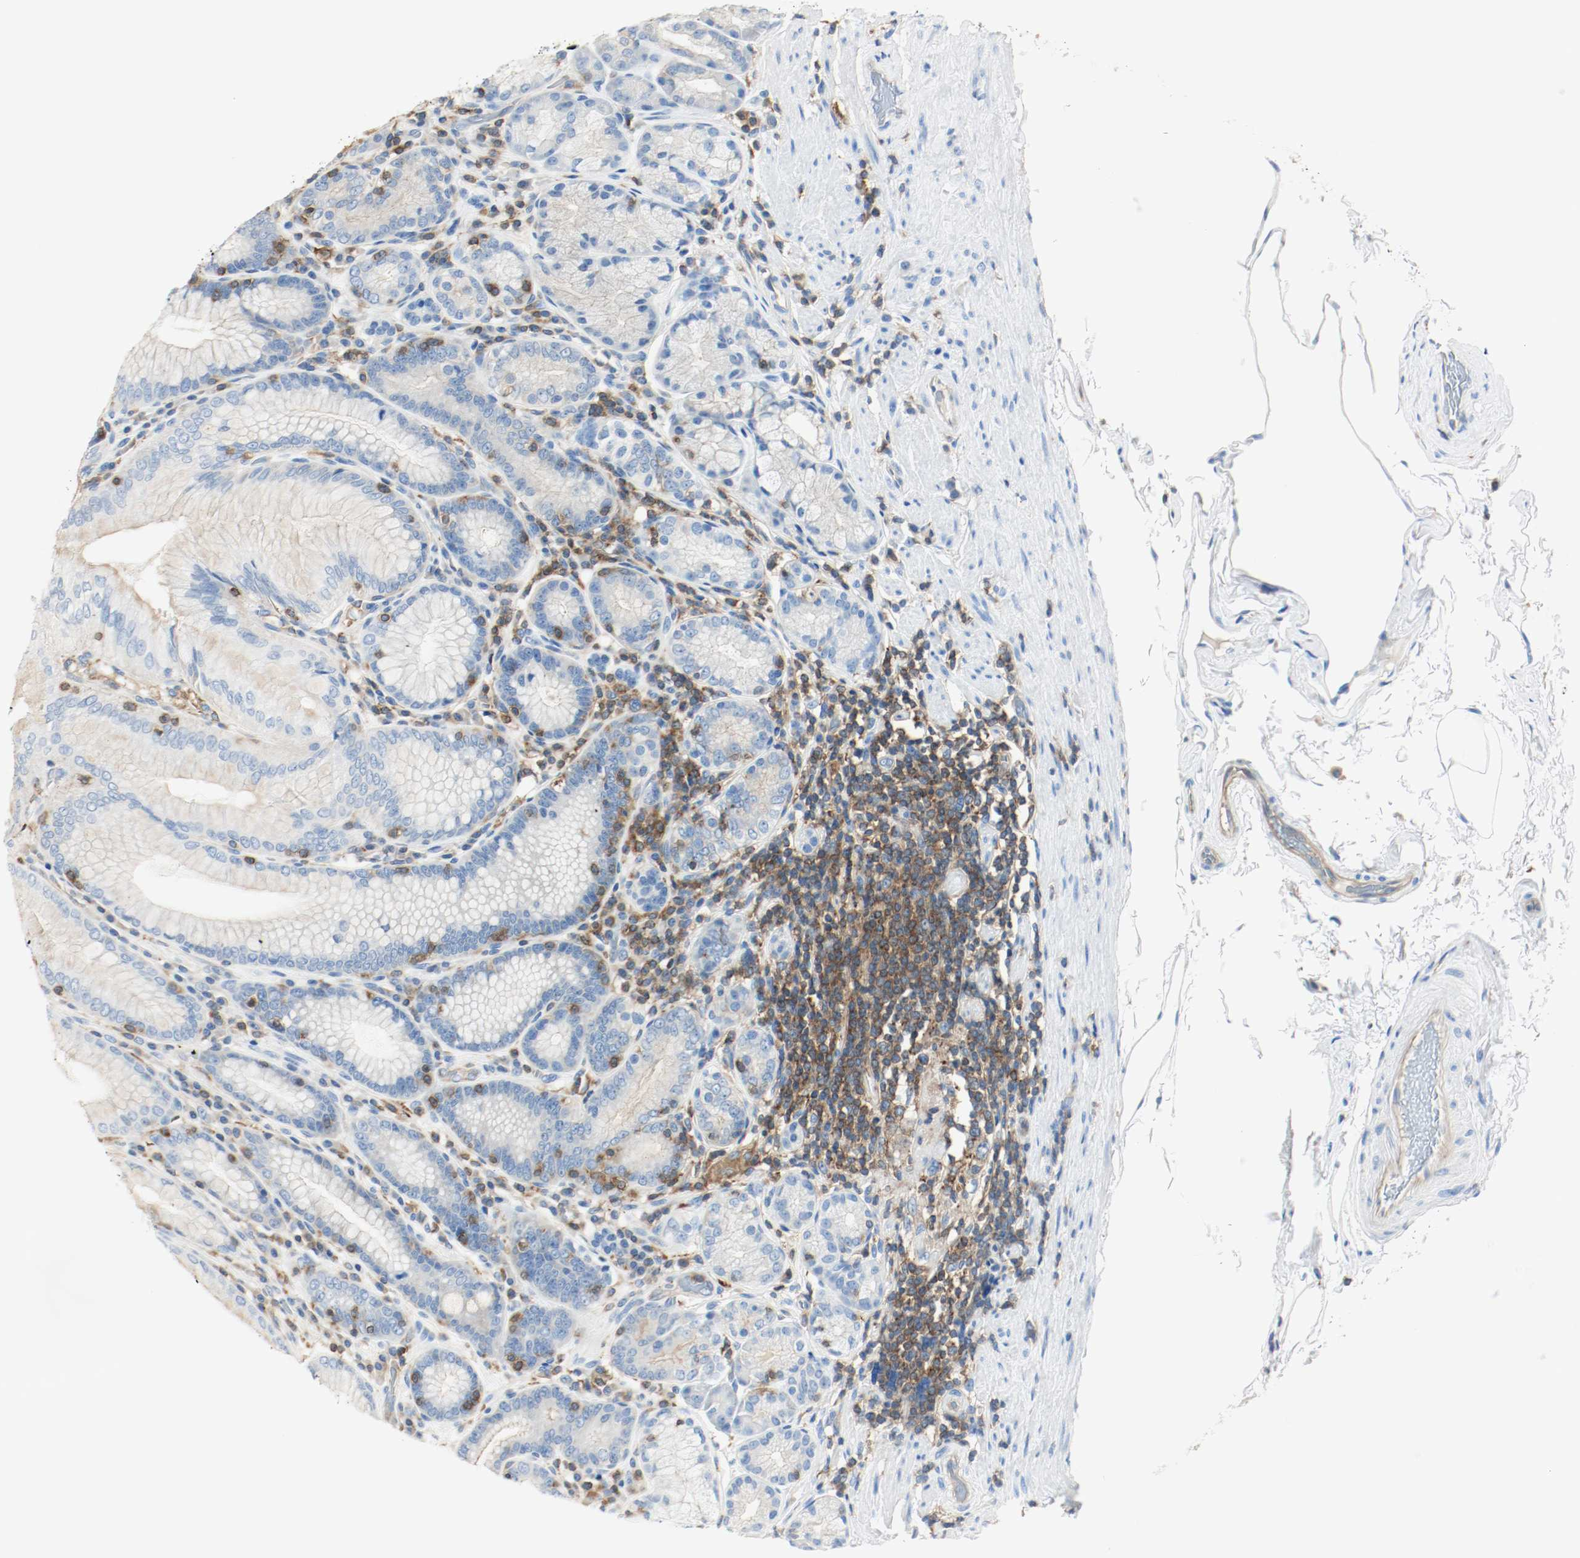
{"staining": {"intensity": "weak", "quantity": "25%-75%", "location": "cytoplasmic/membranous"}, "tissue": "stomach", "cell_type": "Glandular cells", "image_type": "normal", "snomed": [{"axis": "morphology", "description": "Normal tissue, NOS"}, {"axis": "topography", "description": "Stomach, lower"}], "caption": "Weak cytoplasmic/membranous positivity is identified in about 25%-75% of glandular cells in benign stomach.", "gene": "ARPC1B", "patient": {"sex": "female", "age": 76}}